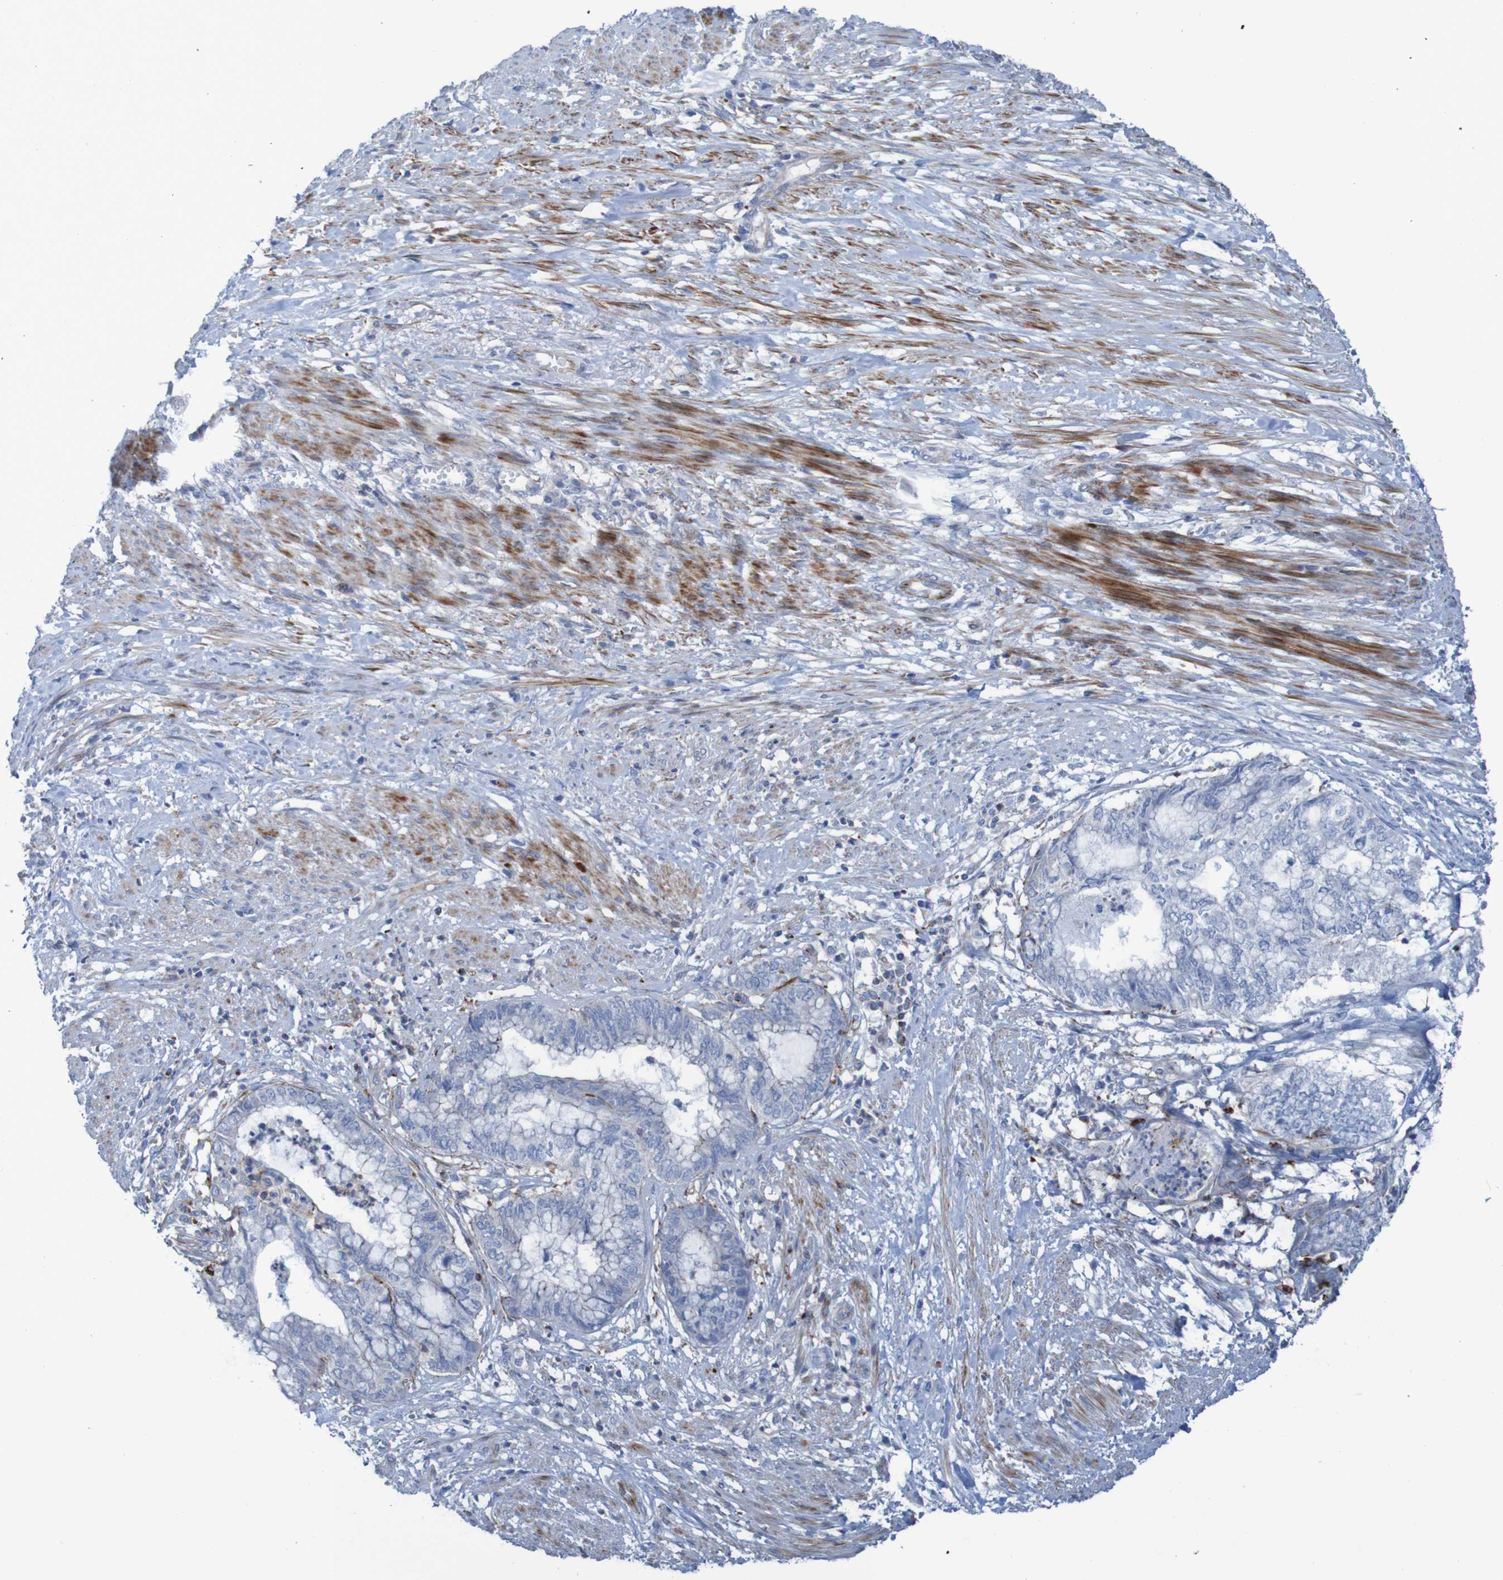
{"staining": {"intensity": "negative", "quantity": "none", "location": "none"}, "tissue": "endometrial cancer", "cell_type": "Tumor cells", "image_type": "cancer", "snomed": [{"axis": "morphology", "description": "Necrosis, NOS"}, {"axis": "morphology", "description": "Adenocarcinoma, NOS"}, {"axis": "topography", "description": "Endometrium"}], "caption": "Tumor cells show no significant staining in endometrial cancer (adenocarcinoma).", "gene": "RNF182", "patient": {"sex": "female", "age": 79}}